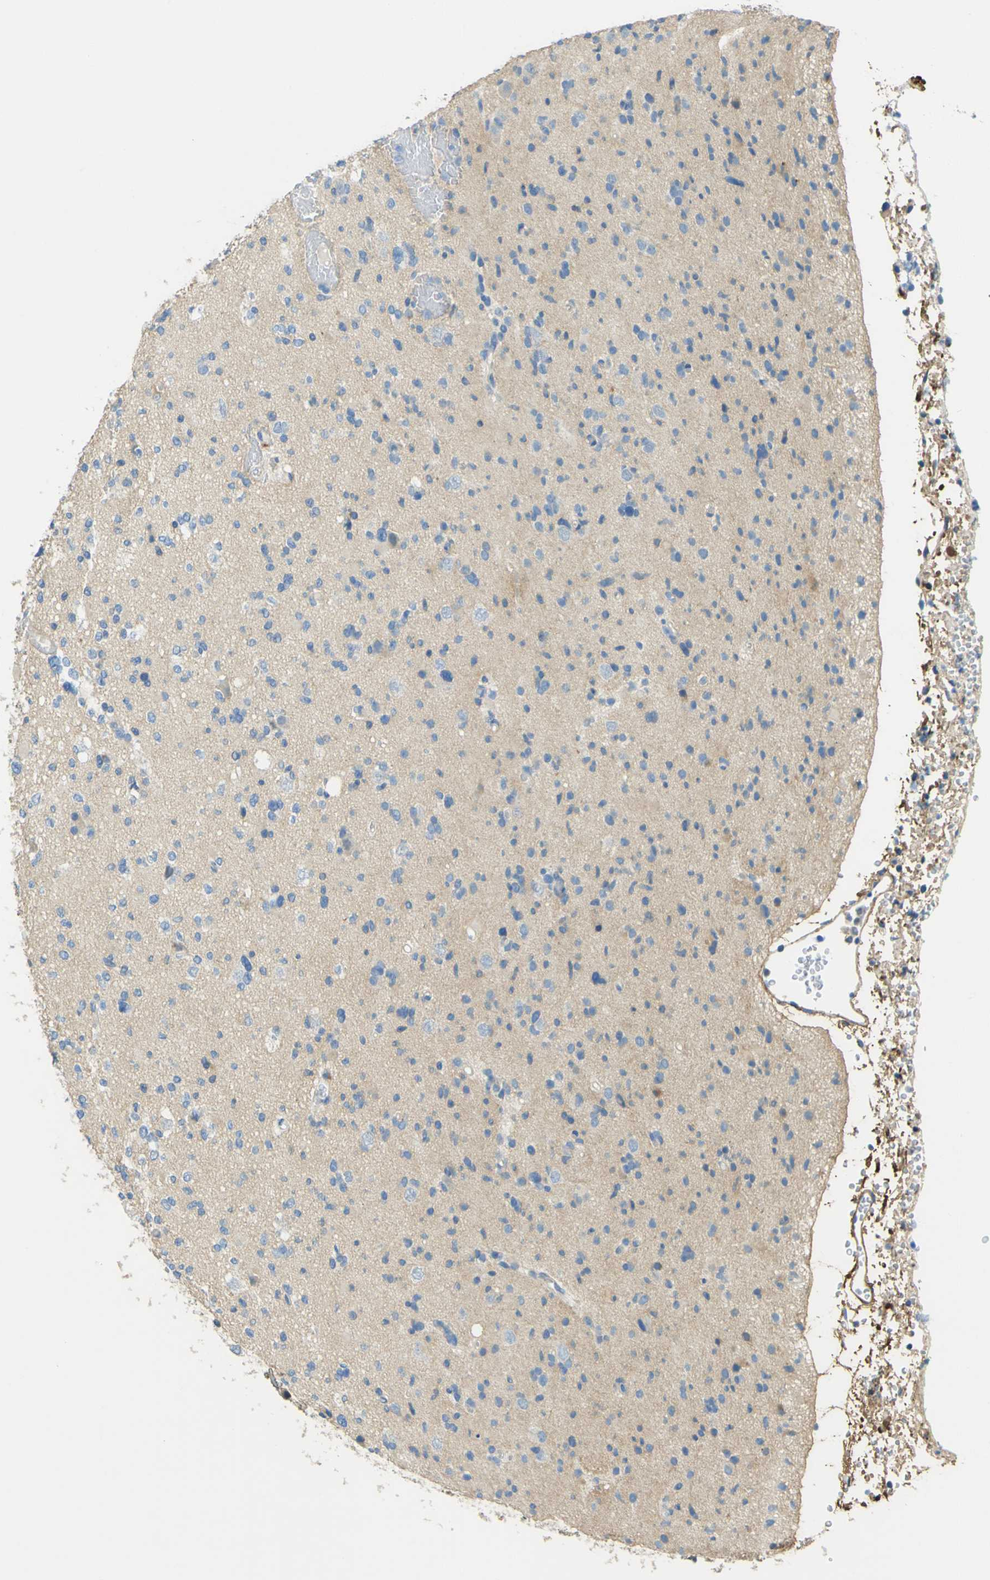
{"staining": {"intensity": "weak", "quantity": ">75%", "location": "cytoplasmic/membranous"}, "tissue": "glioma", "cell_type": "Tumor cells", "image_type": "cancer", "snomed": [{"axis": "morphology", "description": "Glioma, malignant, Low grade"}, {"axis": "topography", "description": "Brain"}], "caption": "Immunohistochemistry photomicrograph of neoplastic tissue: human malignant glioma (low-grade) stained using immunohistochemistry (IHC) displays low levels of weak protein expression localized specifically in the cytoplasmic/membranous of tumor cells, appearing as a cytoplasmic/membranous brown color.", "gene": "OGN", "patient": {"sex": "female", "age": 22}}